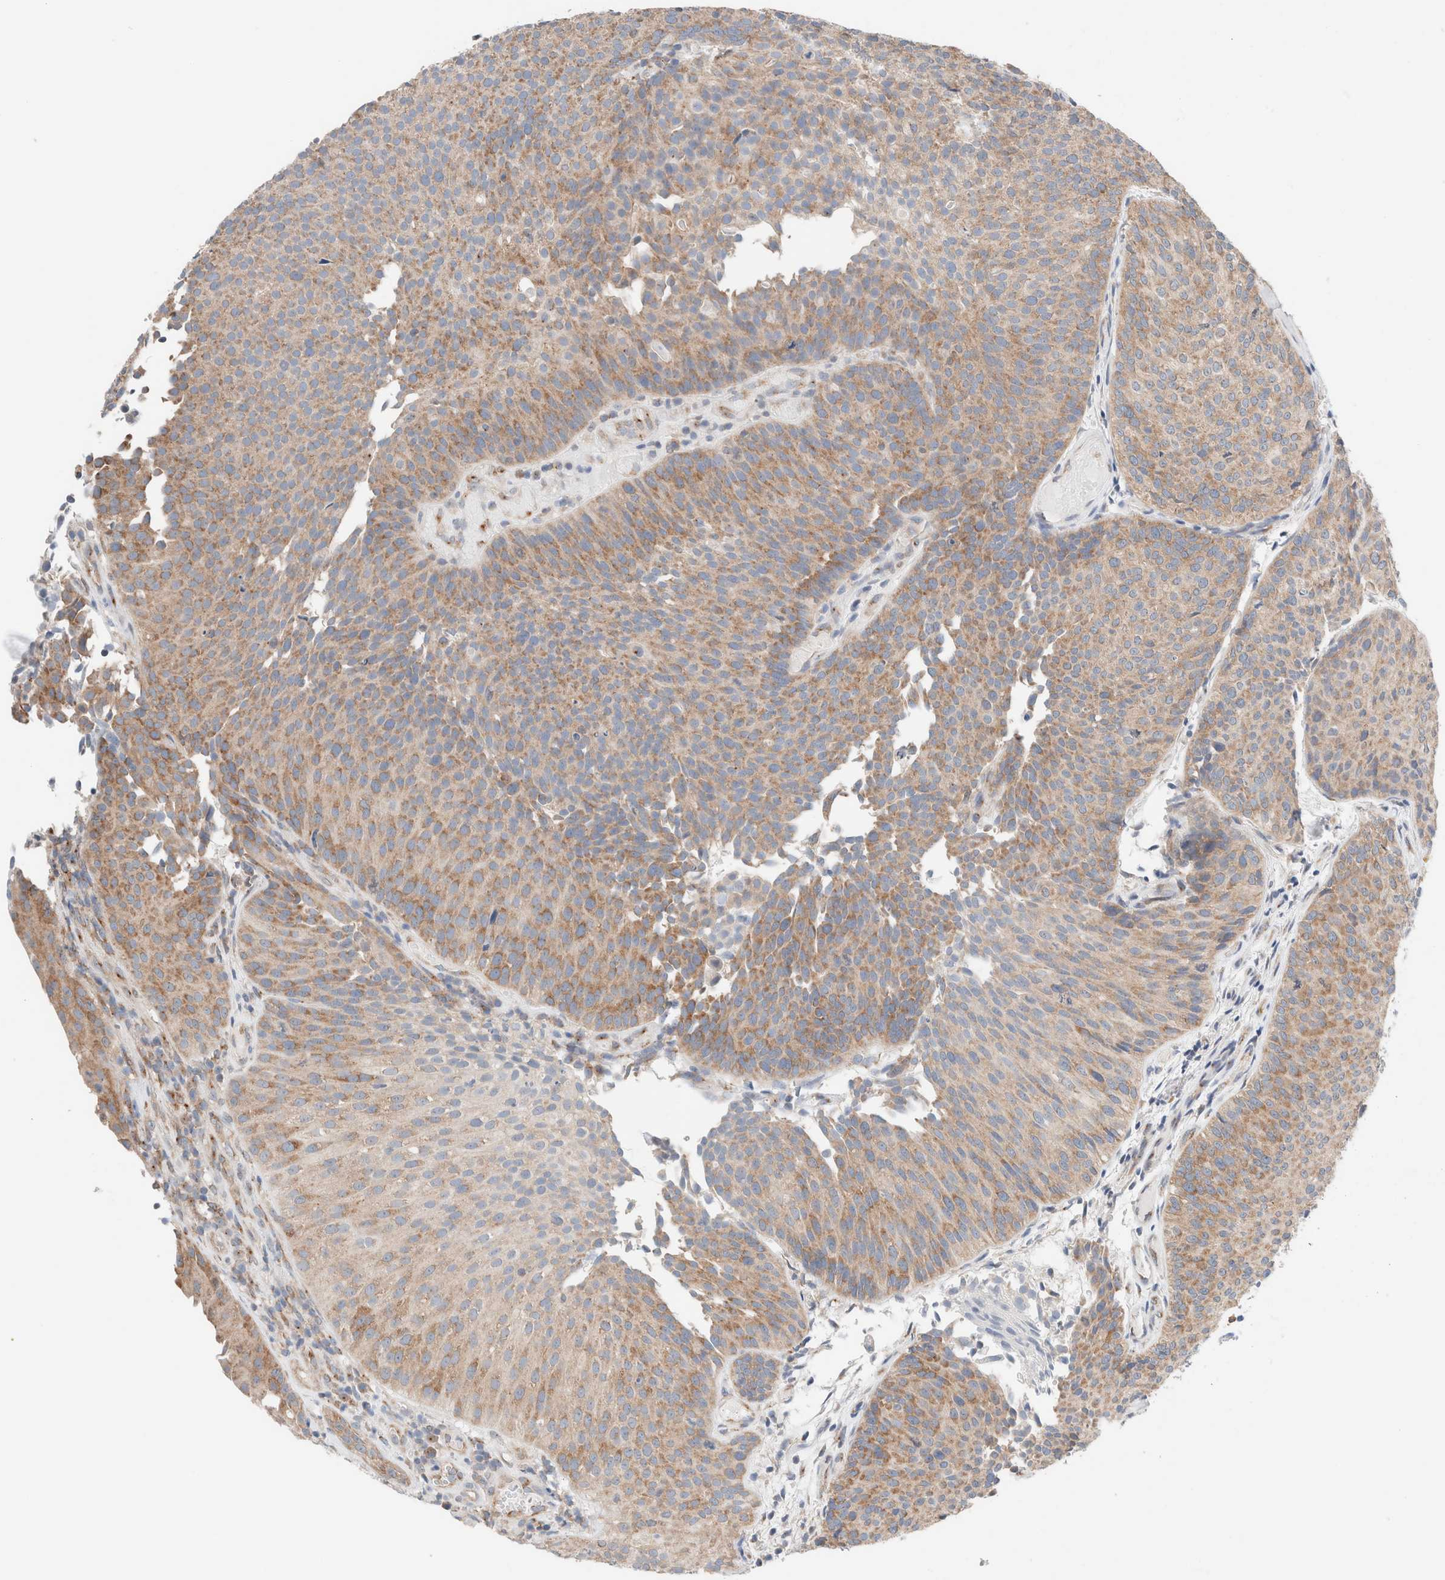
{"staining": {"intensity": "moderate", "quantity": ">75%", "location": "cytoplasmic/membranous"}, "tissue": "urothelial cancer", "cell_type": "Tumor cells", "image_type": "cancer", "snomed": [{"axis": "morphology", "description": "Urothelial carcinoma, Low grade"}, {"axis": "topography", "description": "Urinary bladder"}], "caption": "IHC photomicrograph of urothelial cancer stained for a protein (brown), which demonstrates medium levels of moderate cytoplasmic/membranous positivity in approximately >75% of tumor cells.", "gene": "CASC3", "patient": {"sex": "male", "age": 86}}